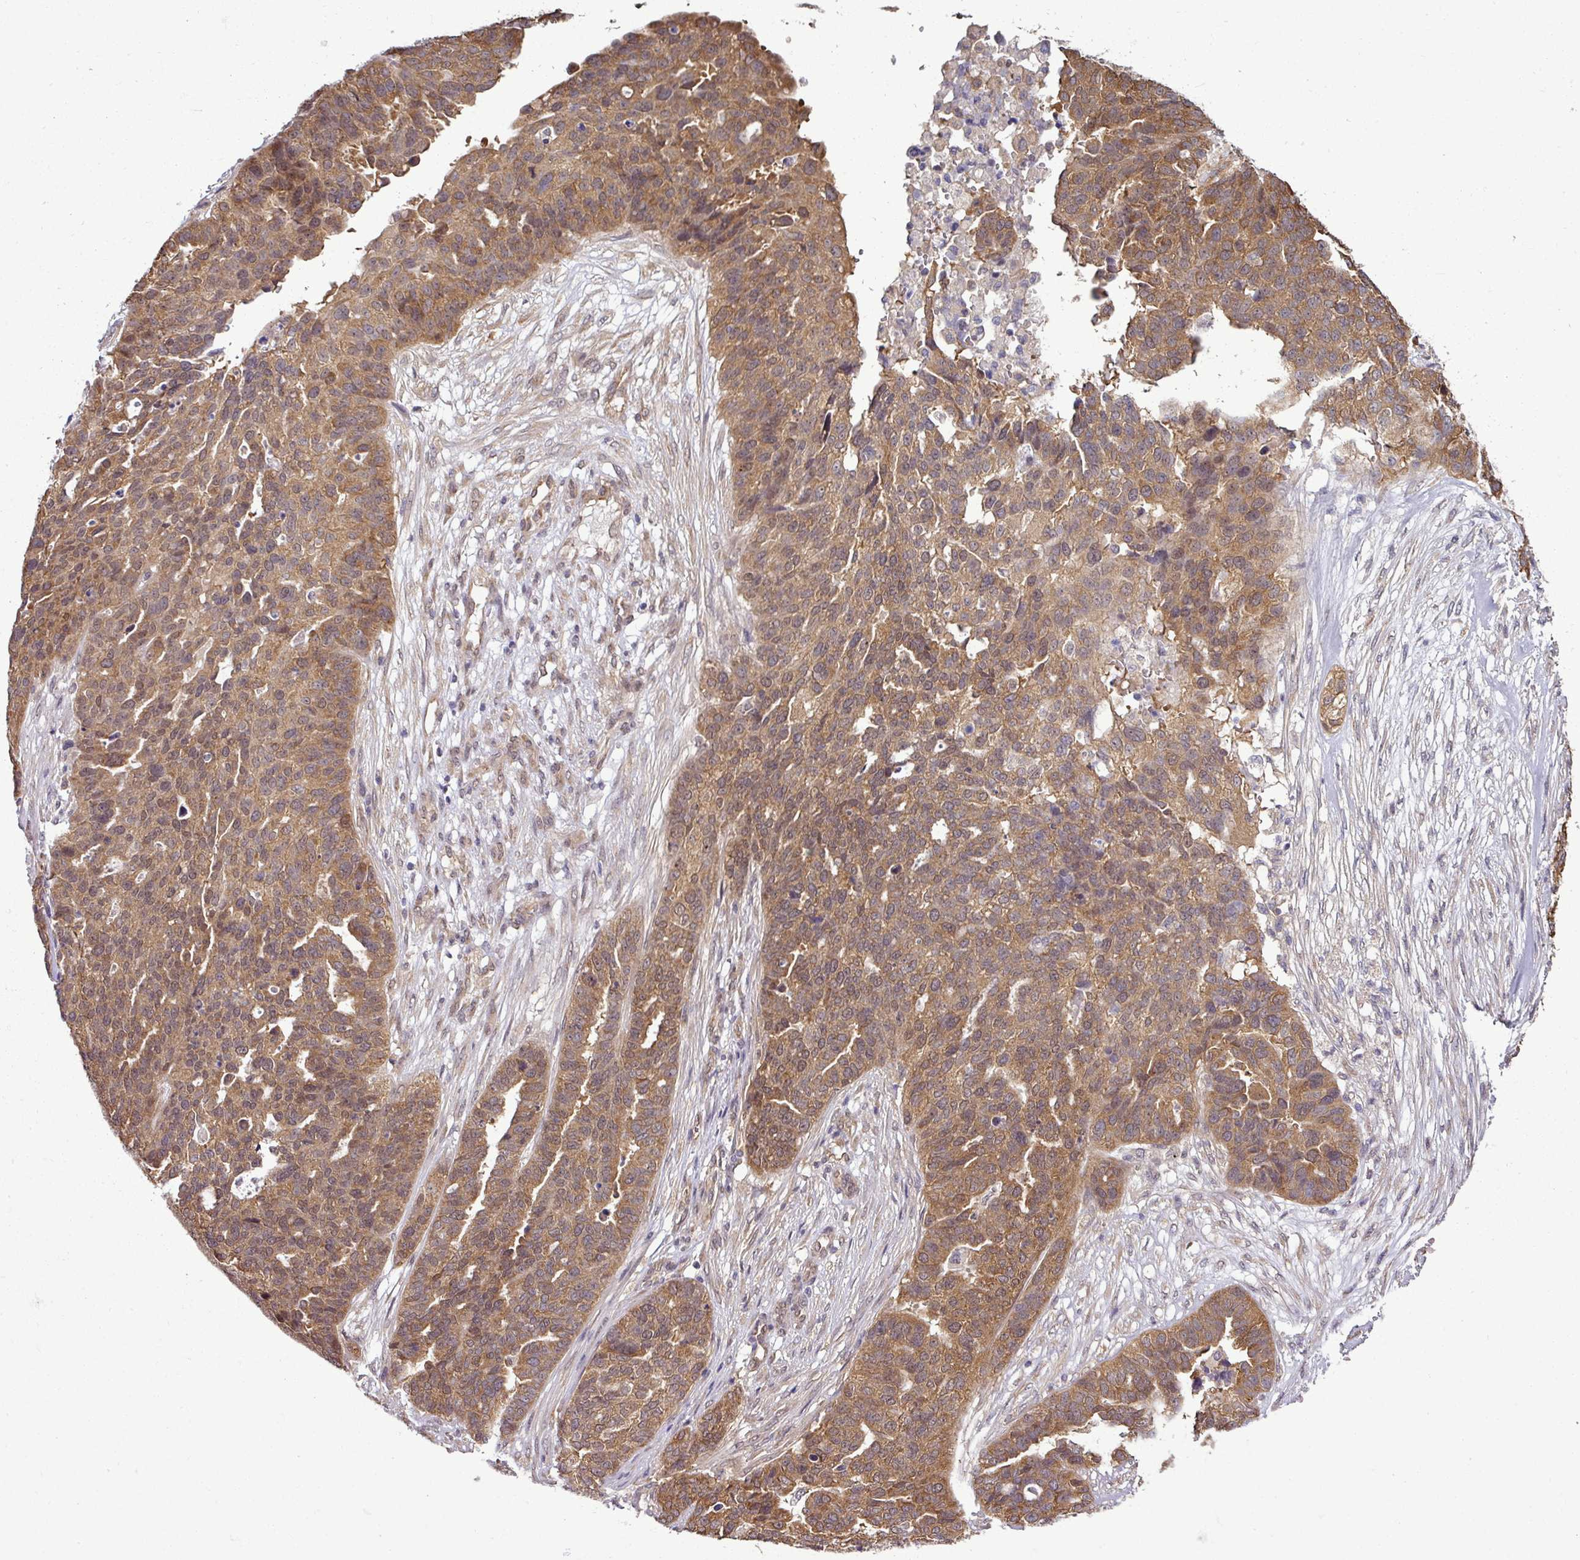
{"staining": {"intensity": "moderate", "quantity": ">75%", "location": "cytoplasmic/membranous"}, "tissue": "ovarian cancer", "cell_type": "Tumor cells", "image_type": "cancer", "snomed": [{"axis": "morphology", "description": "Cystadenocarcinoma, serous, NOS"}, {"axis": "topography", "description": "Ovary"}], "caption": "Ovarian cancer (serous cystadenocarcinoma) stained for a protein shows moderate cytoplasmic/membranous positivity in tumor cells.", "gene": "RBM4B", "patient": {"sex": "female", "age": 59}}